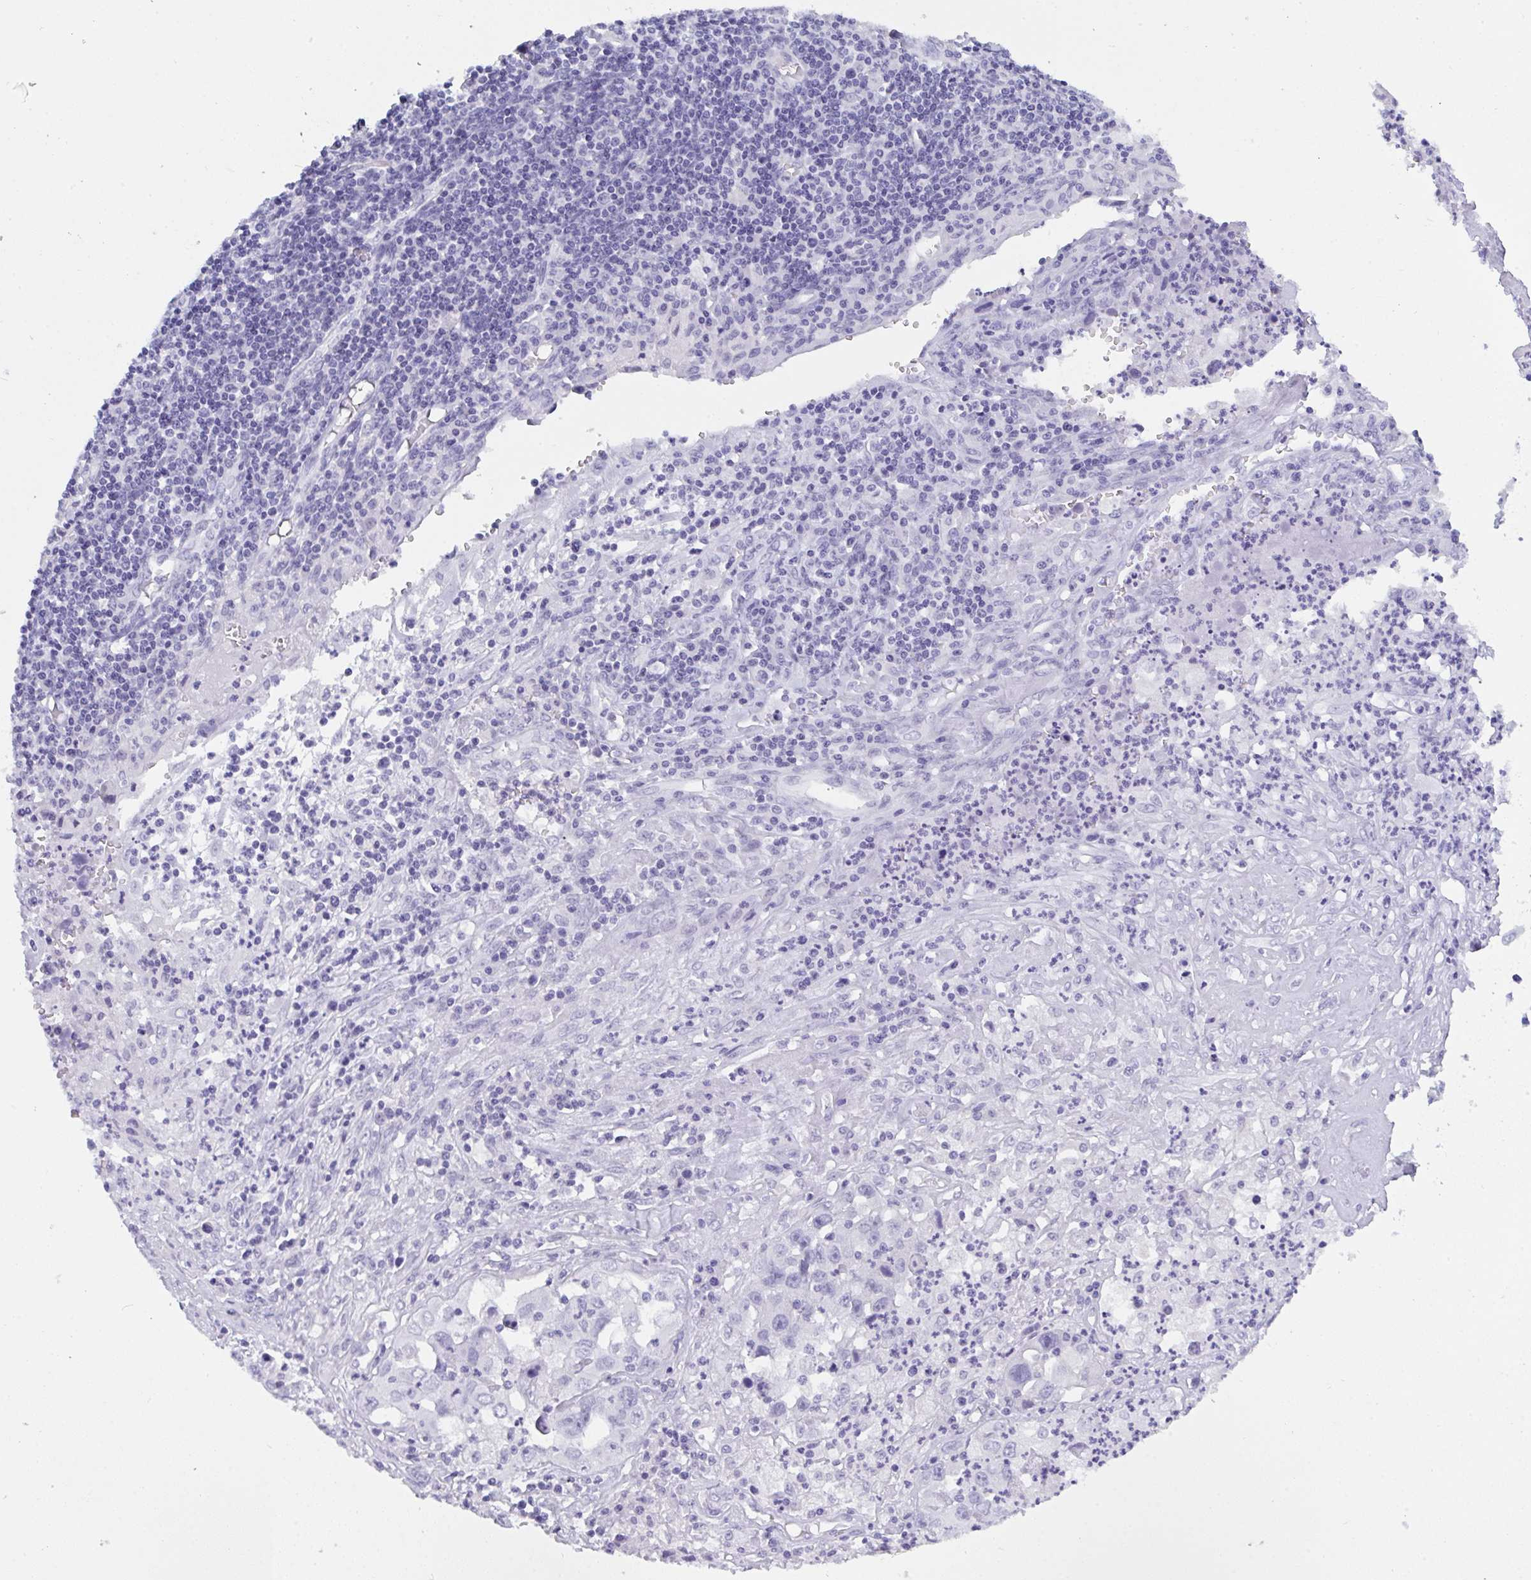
{"staining": {"intensity": "negative", "quantity": "none", "location": "none"}, "tissue": "endometrial cancer", "cell_type": "Tumor cells", "image_type": "cancer", "snomed": [{"axis": "morphology", "description": "Adenocarcinoma, NOS"}, {"axis": "topography", "description": "Uterus"}], "caption": "This is an immunohistochemistry (IHC) photomicrograph of endometrial adenocarcinoma. There is no staining in tumor cells.", "gene": "PRDM9", "patient": {"sex": "female", "age": 62}}